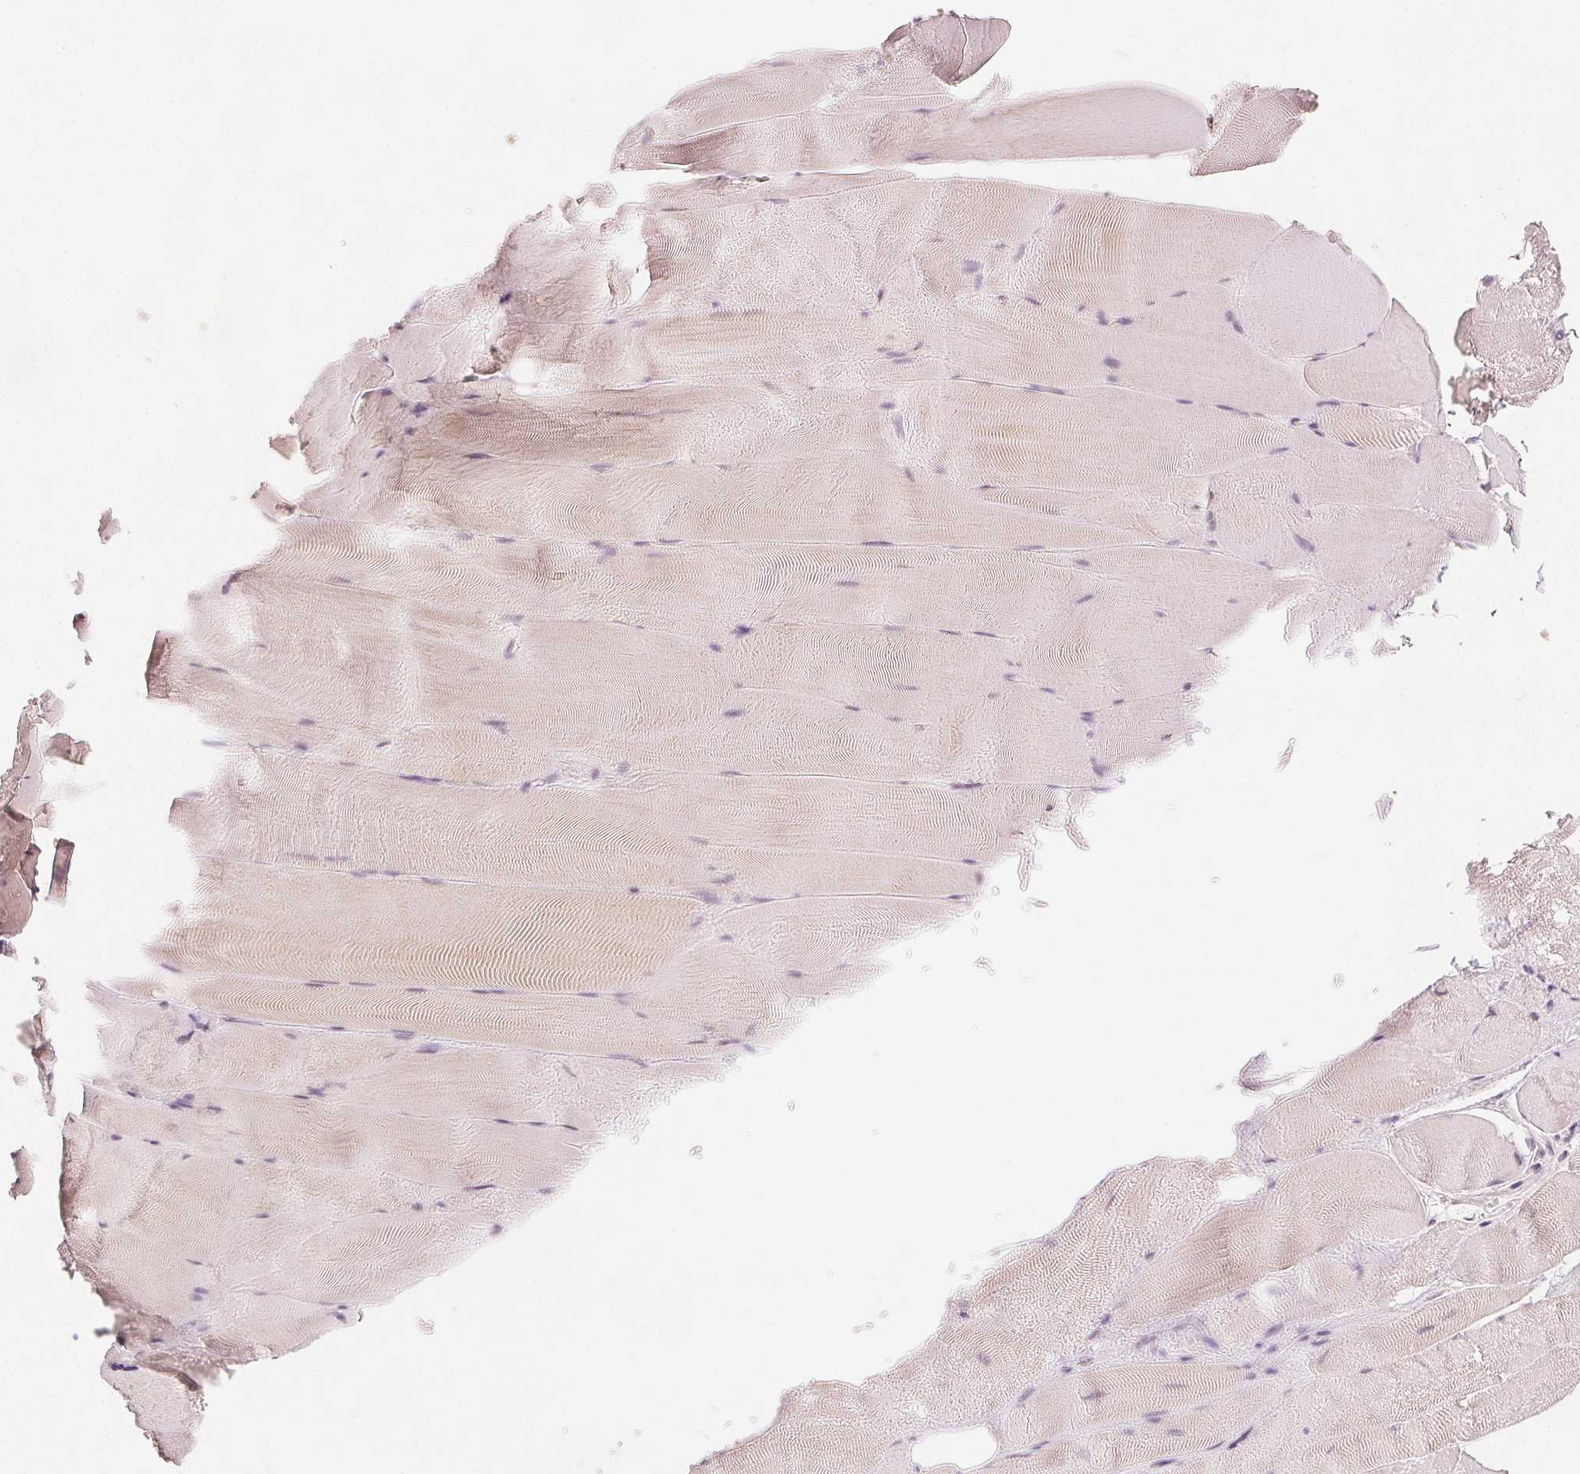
{"staining": {"intensity": "negative", "quantity": "none", "location": "none"}, "tissue": "skeletal muscle", "cell_type": "Myocytes", "image_type": "normal", "snomed": [{"axis": "morphology", "description": "Normal tissue, NOS"}, {"axis": "topography", "description": "Skeletal muscle"}], "caption": "Unremarkable skeletal muscle was stained to show a protein in brown. There is no significant expression in myocytes.", "gene": "SLC27A5", "patient": {"sex": "female", "age": 64}}